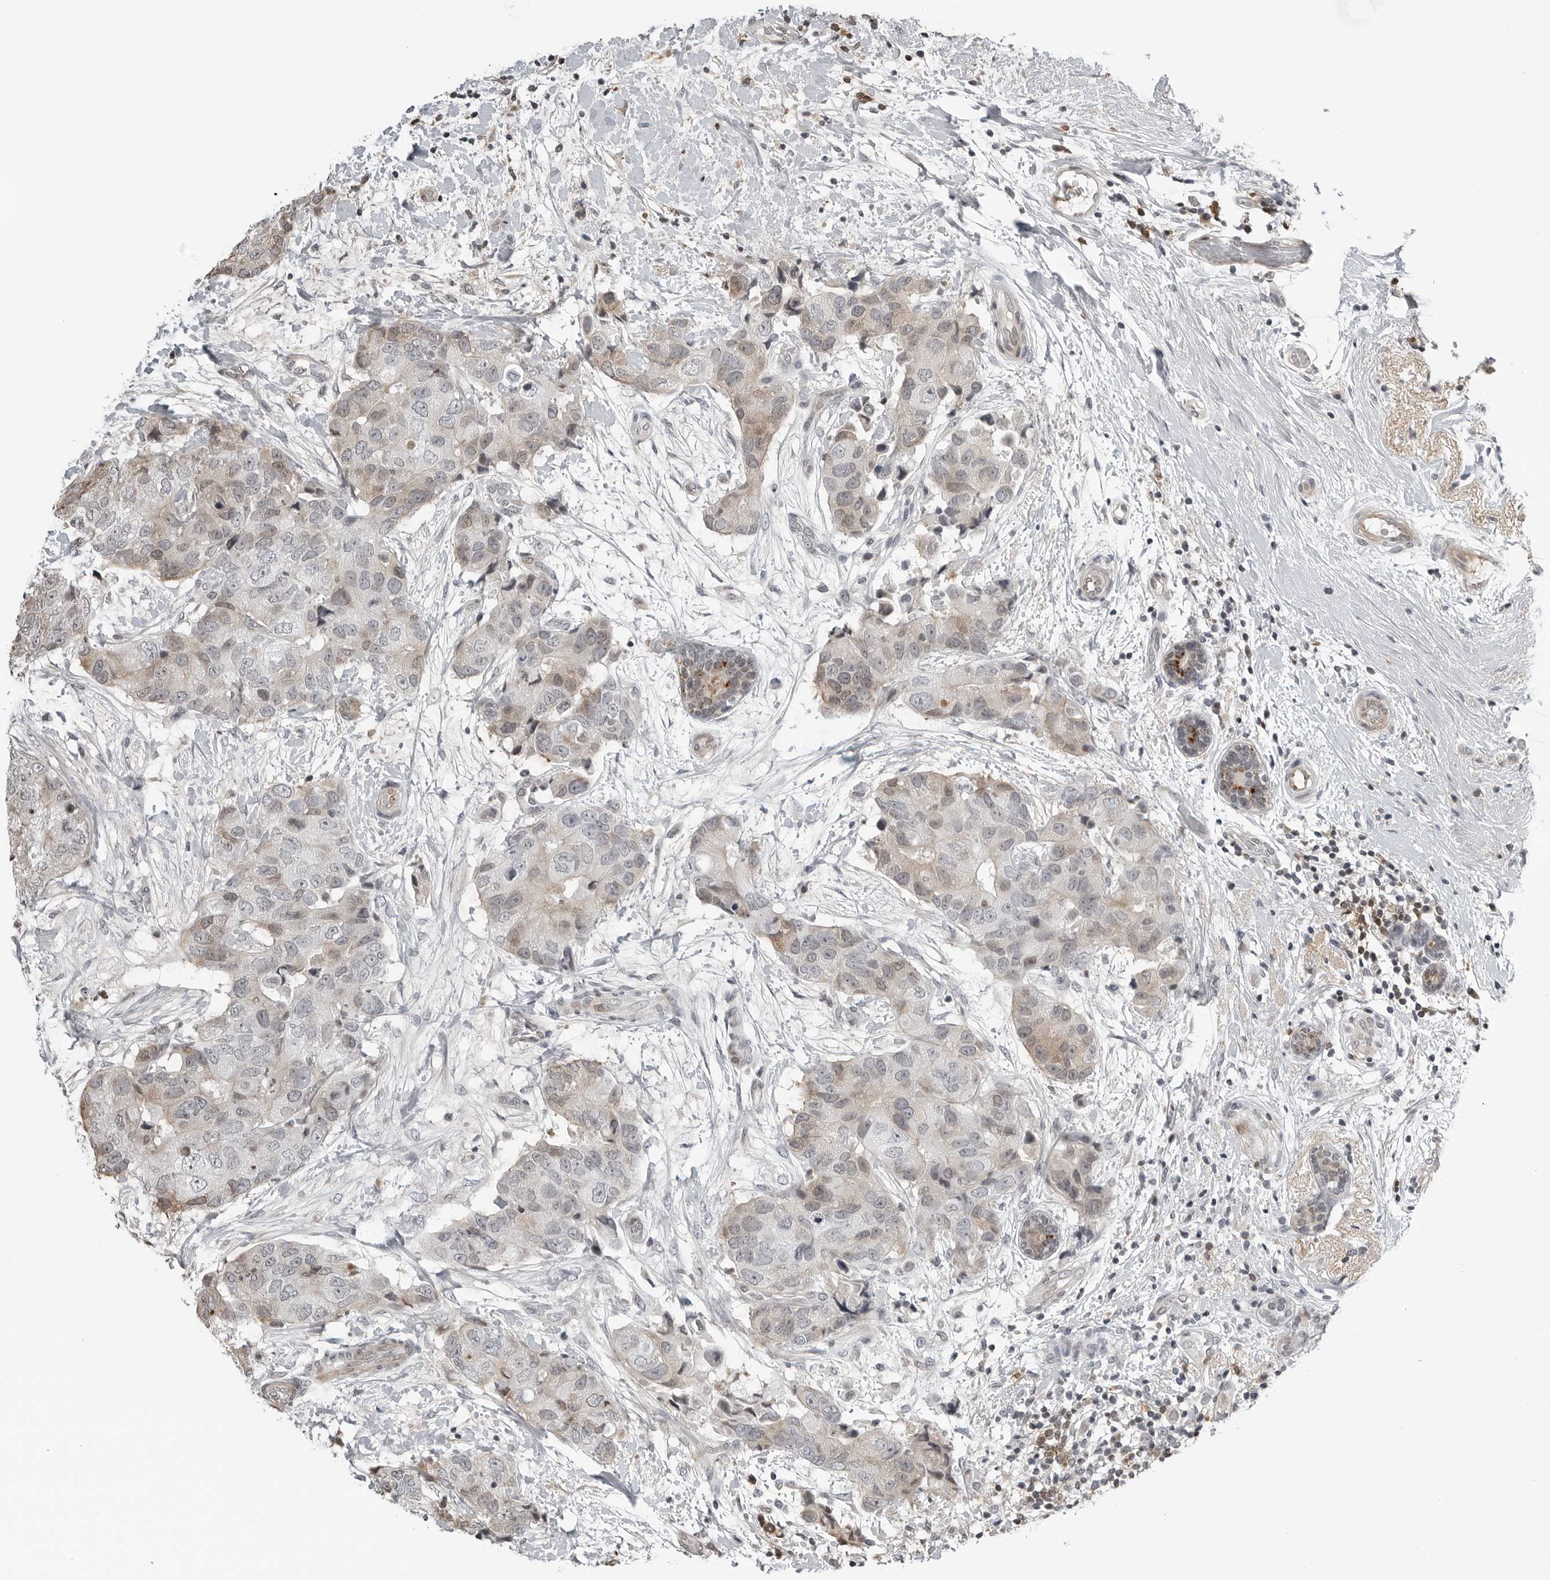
{"staining": {"intensity": "weak", "quantity": "<25%", "location": "cytoplasmic/membranous"}, "tissue": "breast cancer", "cell_type": "Tumor cells", "image_type": "cancer", "snomed": [{"axis": "morphology", "description": "Duct carcinoma"}, {"axis": "topography", "description": "Breast"}], "caption": "A photomicrograph of breast cancer (infiltrating ductal carcinoma) stained for a protein demonstrates no brown staining in tumor cells.", "gene": "CXCR5", "patient": {"sex": "female", "age": 62}}